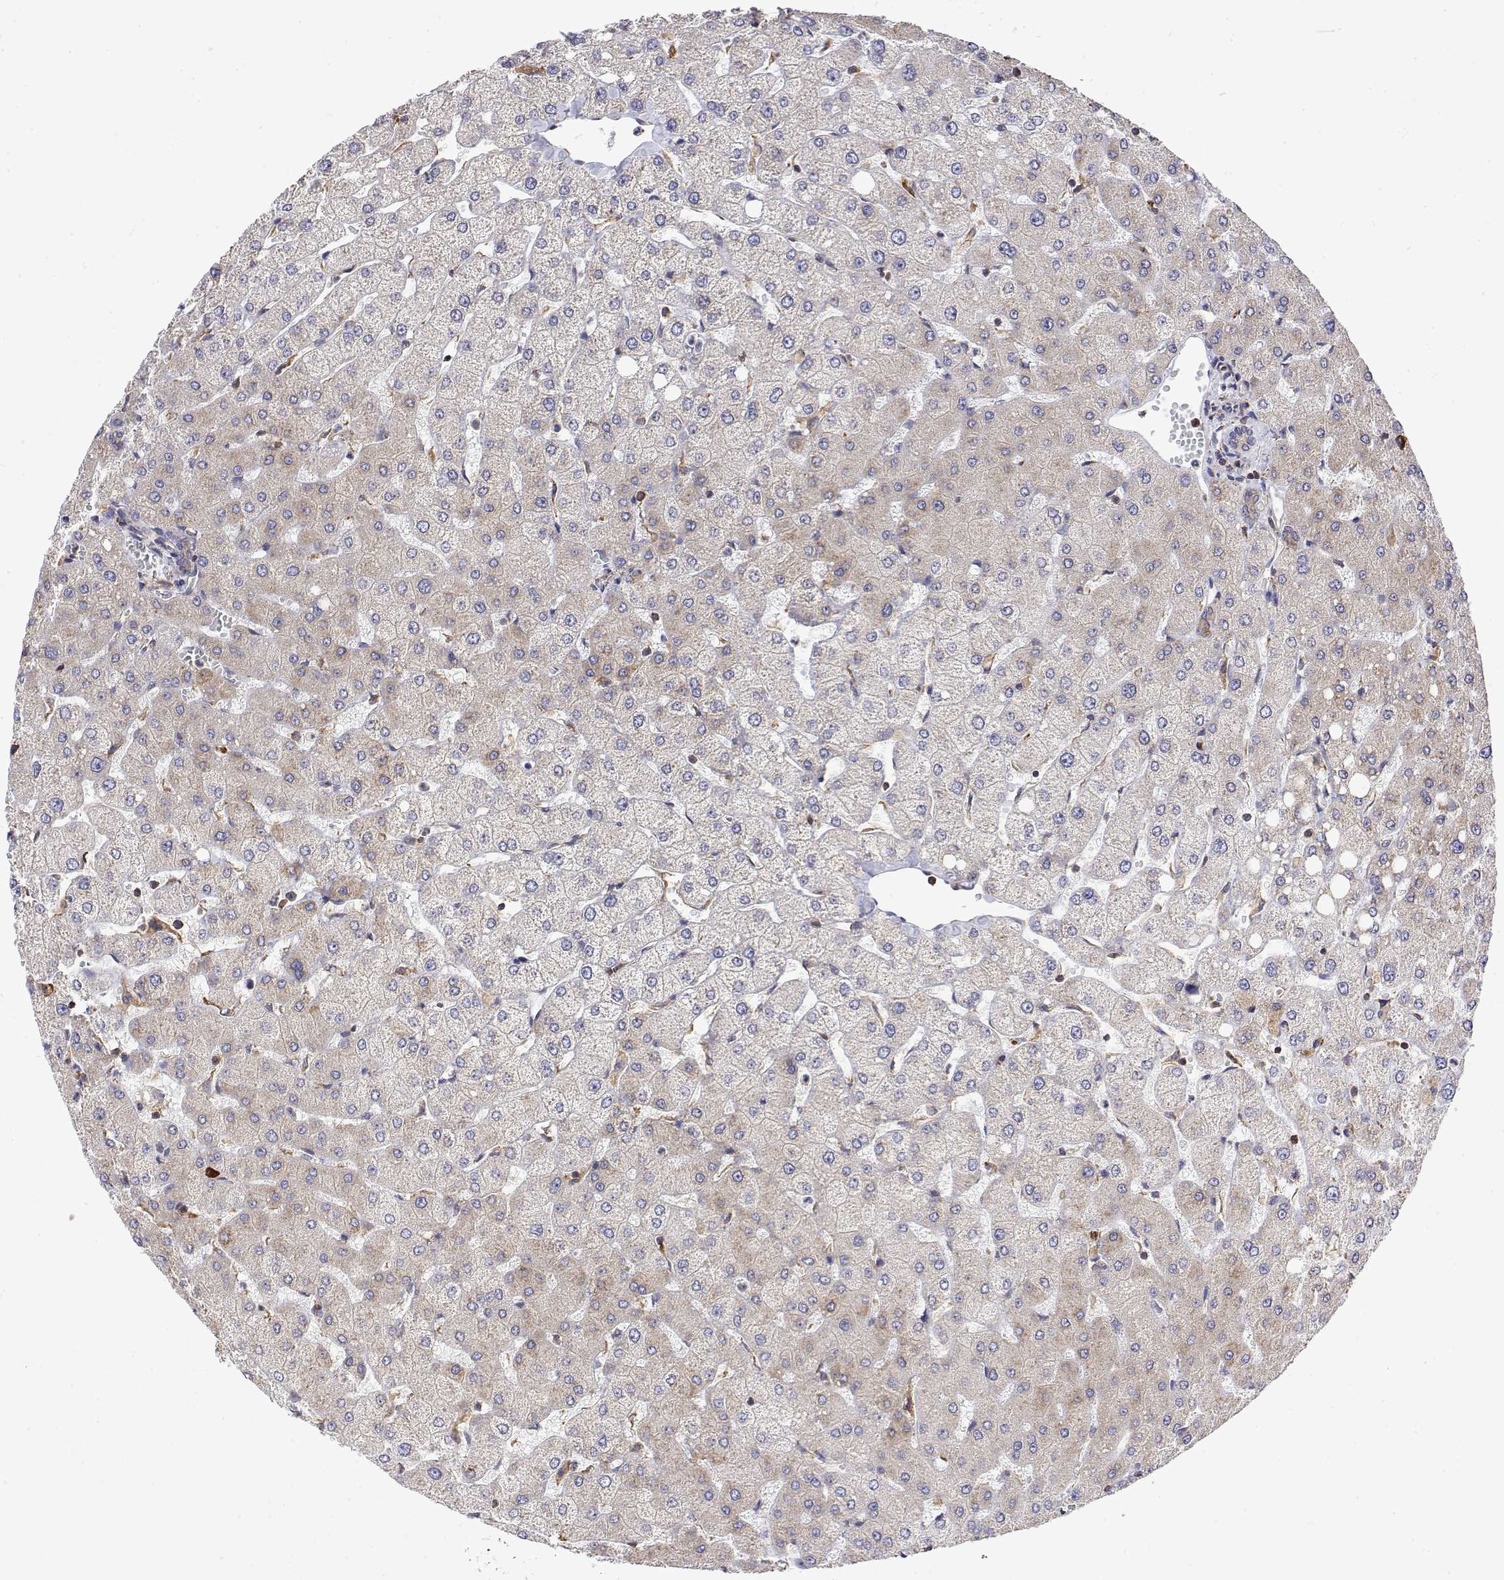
{"staining": {"intensity": "weak", "quantity": "25%-75%", "location": "cytoplasmic/membranous"}, "tissue": "liver", "cell_type": "Cholangiocytes", "image_type": "normal", "snomed": [{"axis": "morphology", "description": "Normal tissue, NOS"}, {"axis": "topography", "description": "Liver"}], "caption": "Approximately 25%-75% of cholangiocytes in normal liver reveal weak cytoplasmic/membranous protein positivity as visualized by brown immunohistochemical staining.", "gene": "EEF1G", "patient": {"sex": "female", "age": 54}}